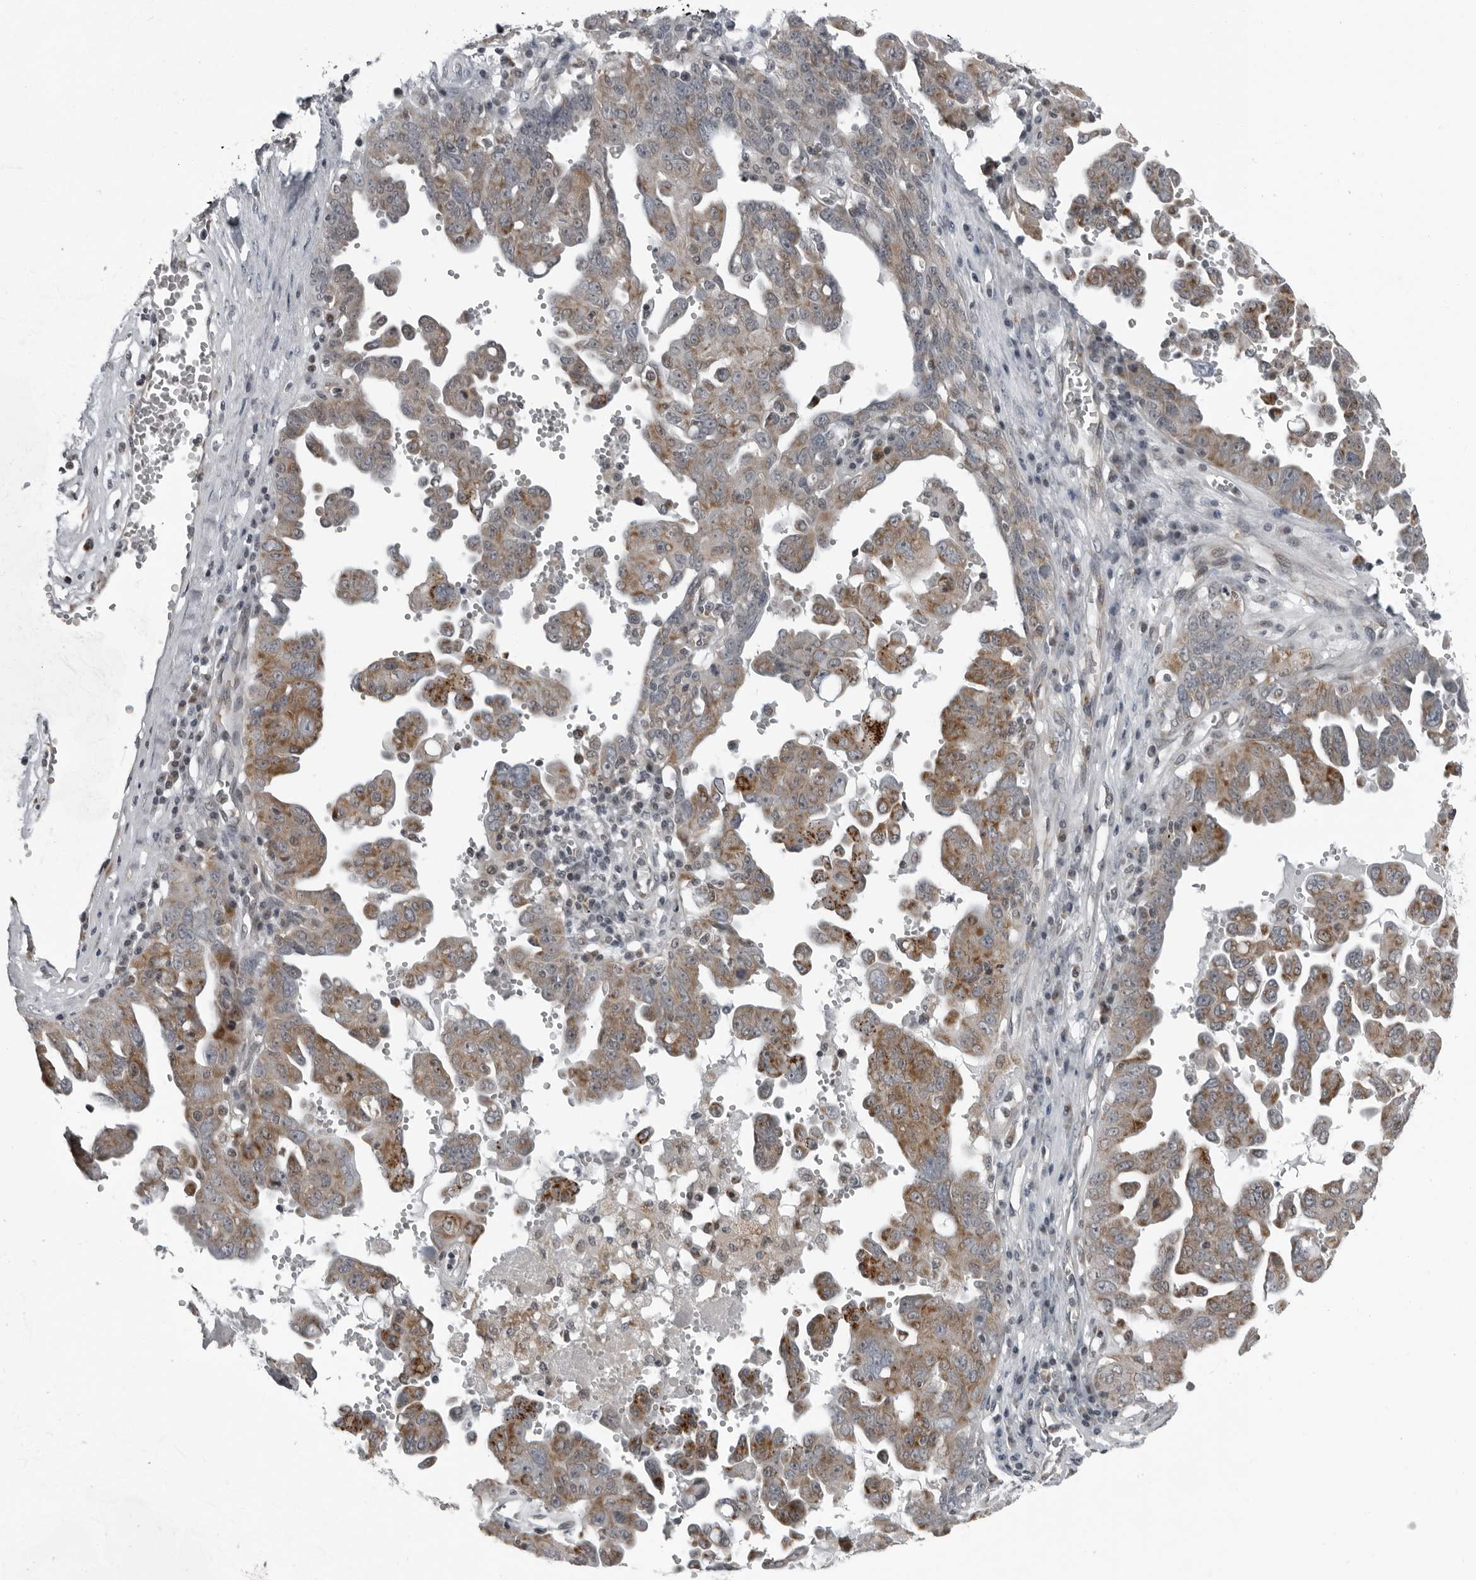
{"staining": {"intensity": "moderate", "quantity": "25%-75%", "location": "cytoplasmic/membranous"}, "tissue": "ovarian cancer", "cell_type": "Tumor cells", "image_type": "cancer", "snomed": [{"axis": "morphology", "description": "Carcinoma, endometroid"}, {"axis": "topography", "description": "Ovary"}], "caption": "Protein expression analysis of human ovarian endometroid carcinoma reveals moderate cytoplasmic/membranous positivity in approximately 25%-75% of tumor cells.", "gene": "RTCA", "patient": {"sex": "female", "age": 62}}